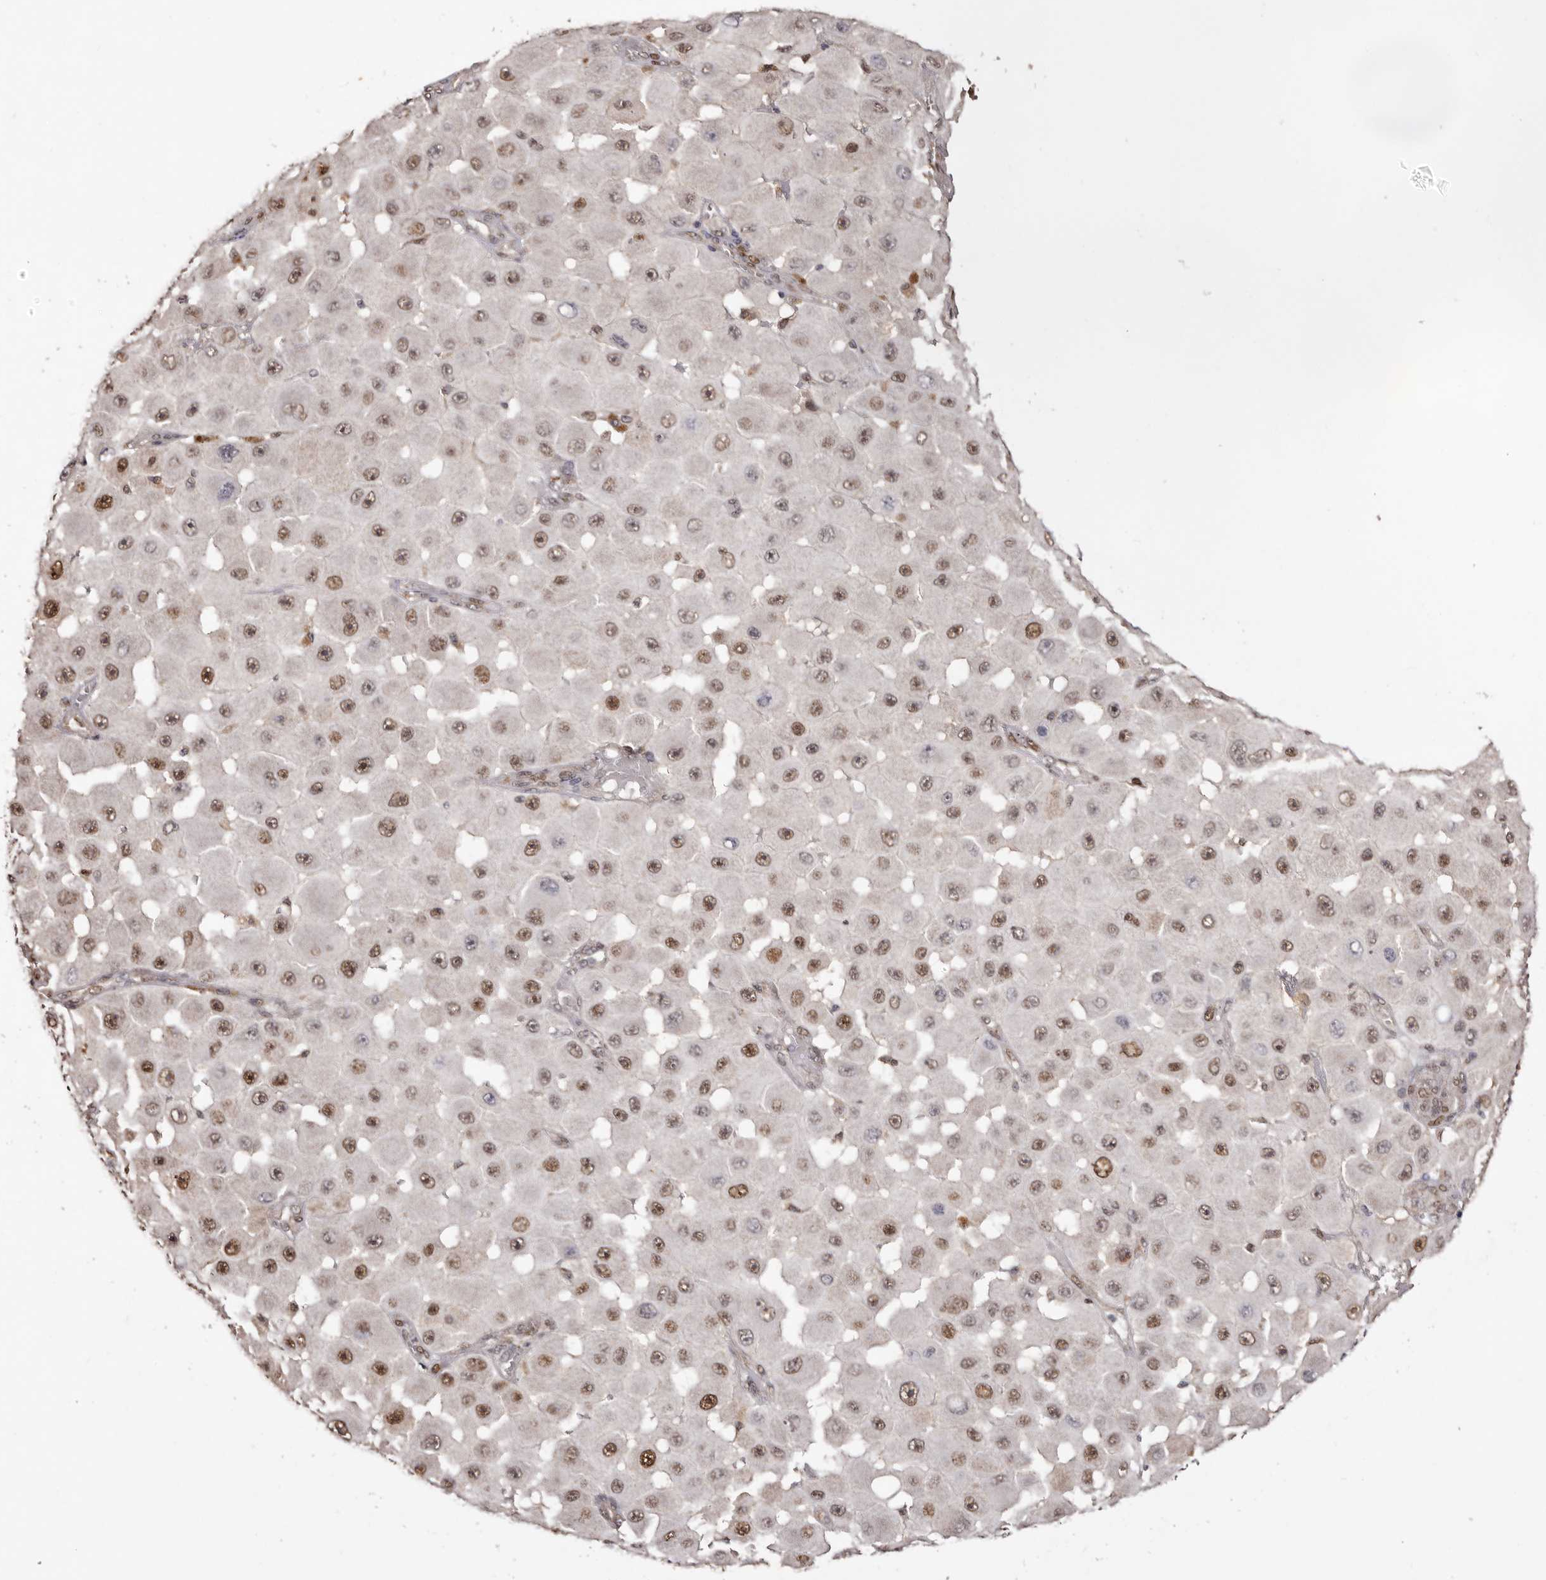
{"staining": {"intensity": "moderate", "quantity": ">75%", "location": "nuclear"}, "tissue": "melanoma", "cell_type": "Tumor cells", "image_type": "cancer", "snomed": [{"axis": "morphology", "description": "Malignant melanoma, NOS"}, {"axis": "topography", "description": "Skin"}], "caption": "This is an image of immunohistochemistry staining of malignant melanoma, which shows moderate staining in the nuclear of tumor cells.", "gene": "NOTCH1", "patient": {"sex": "female", "age": 81}}